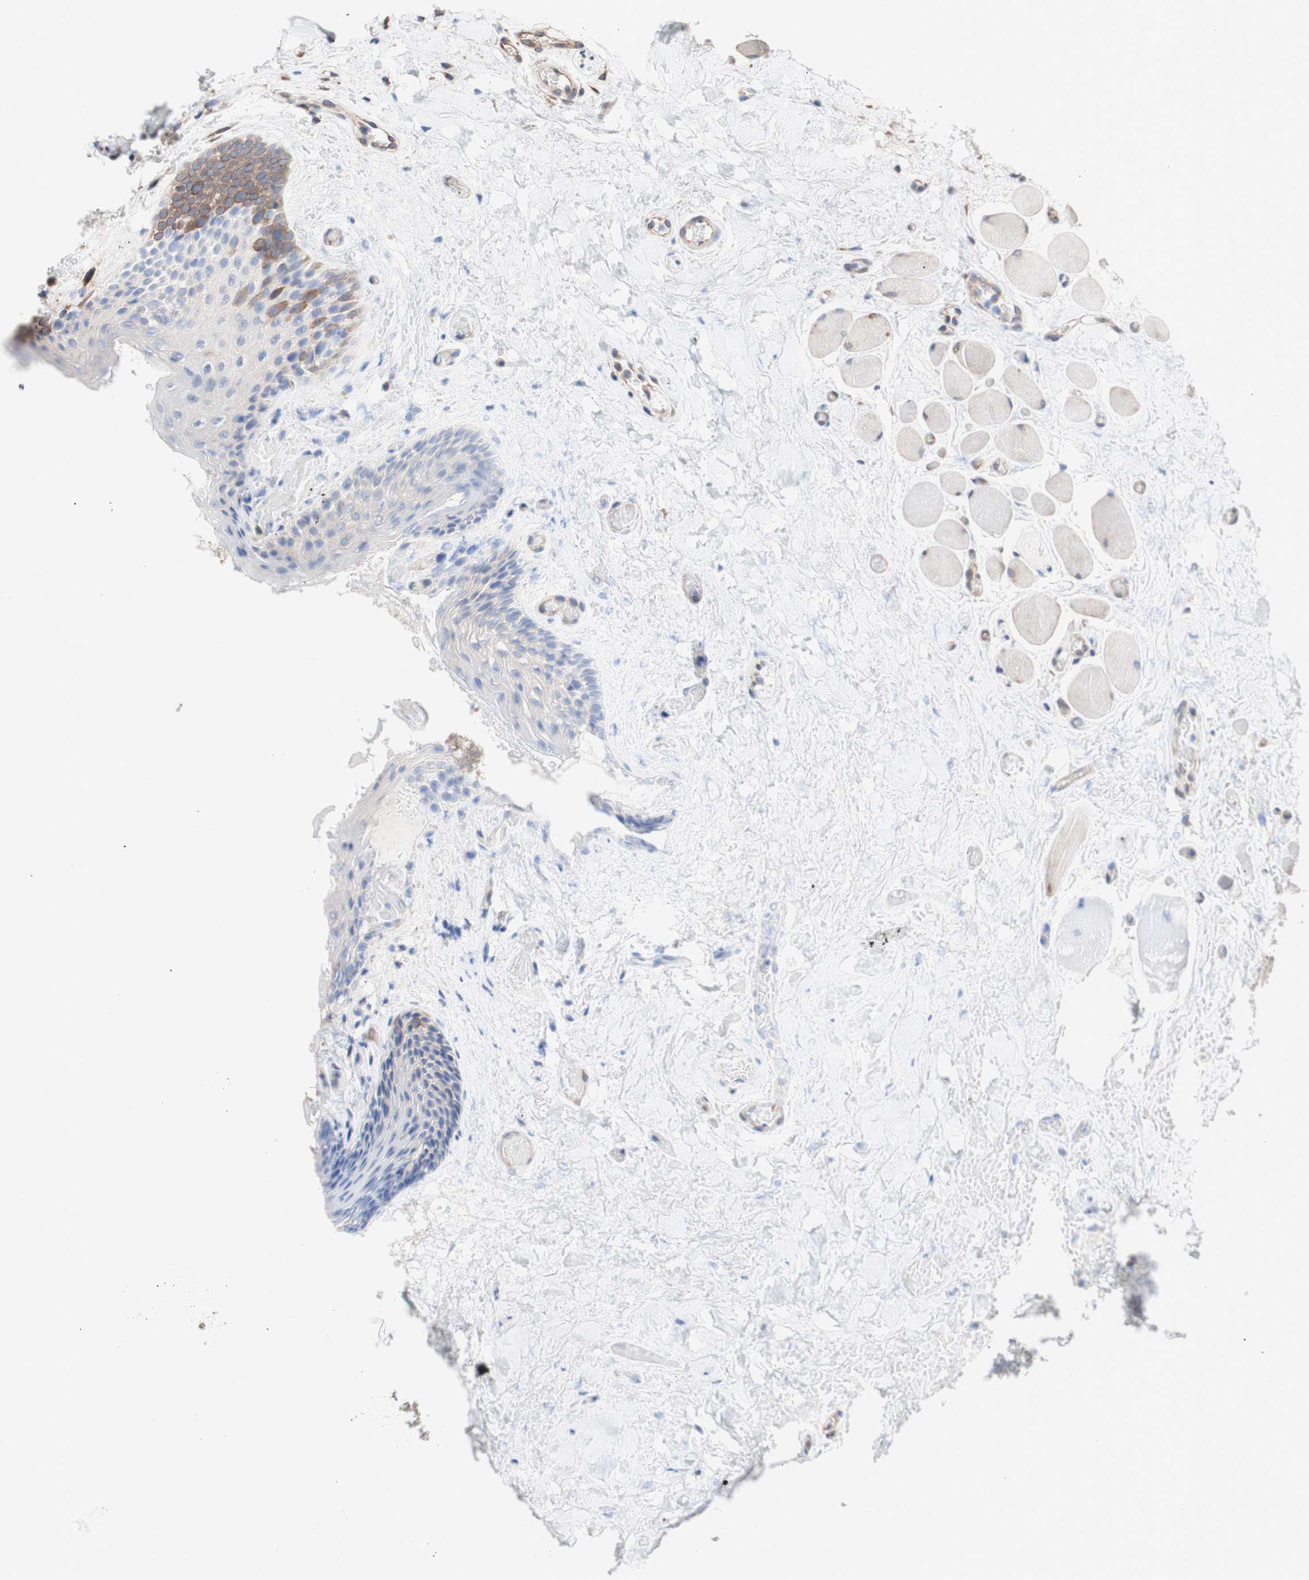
{"staining": {"intensity": "moderate", "quantity": "25%-75%", "location": "cytoplasmic/membranous"}, "tissue": "oral mucosa", "cell_type": "Squamous epithelial cells", "image_type": "normal", "snomed": [{"axis": "morphology", "description": "Normal tissue, NOS"}, {"axis": "morphology", "description": "Squamous cell carcinoma, NOS"}, {"axis": "topography", "description": "Skeletal muscle"}, {"axis": "topography", "description": "Adipose tissue"}, {"axis": "topography", "description": "Vascular tissue"}, {"axis": "topography", "description": "Oral tissue"}, {"axis": "topography", "description": "Peripheral nerve tissue"}, {"axis": "topography", "description": "Head-Neck"}], "caption": "Squamous epithelial cells show medium levels of moderate cytoplasmic/membranous staining in approximately 25%-75% of cells in unremarkable human oral mucosa. (Brightfield microscopy of DAB IHC at high magnification).", "gene": "LRIG3", "patient": {"sex": "male", "age": 71}}